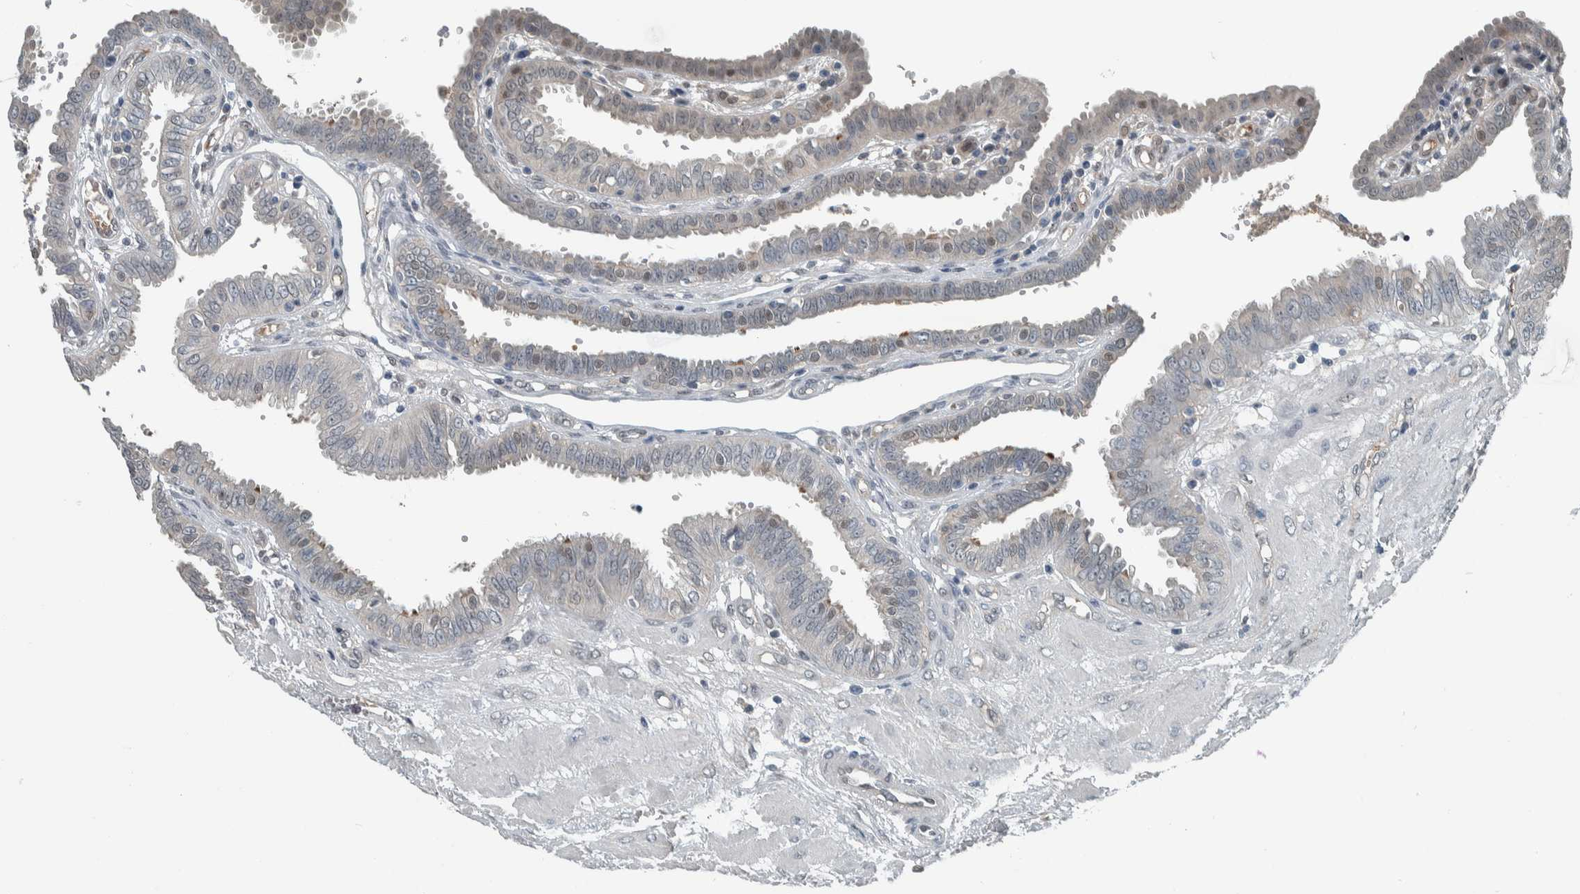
{"staining": {"intensity": "weak", "quantity": "<25%", "location": "cytoplasmic/membranous"}, "tissue": "fallopian tube", "cell_type": "Glandular cells", "image_type": "normal", "snomed": [{"axis": "morphology", "description": "Normal tissue, NOS"}, {"axis": "topography", "description": "Fallopian tube"}, {"axis": "topography", "description": "Placenta"}], "caption": "The histopathology image reveals no staining of glandular cells in benign fallopian tube. Brightfield microscopy of IHC stained with DAB (brown) and hematoxylin (blue), captured at high magnification.", "gene": "ALAD", "patient": {"sex": "female", "age": 32}}